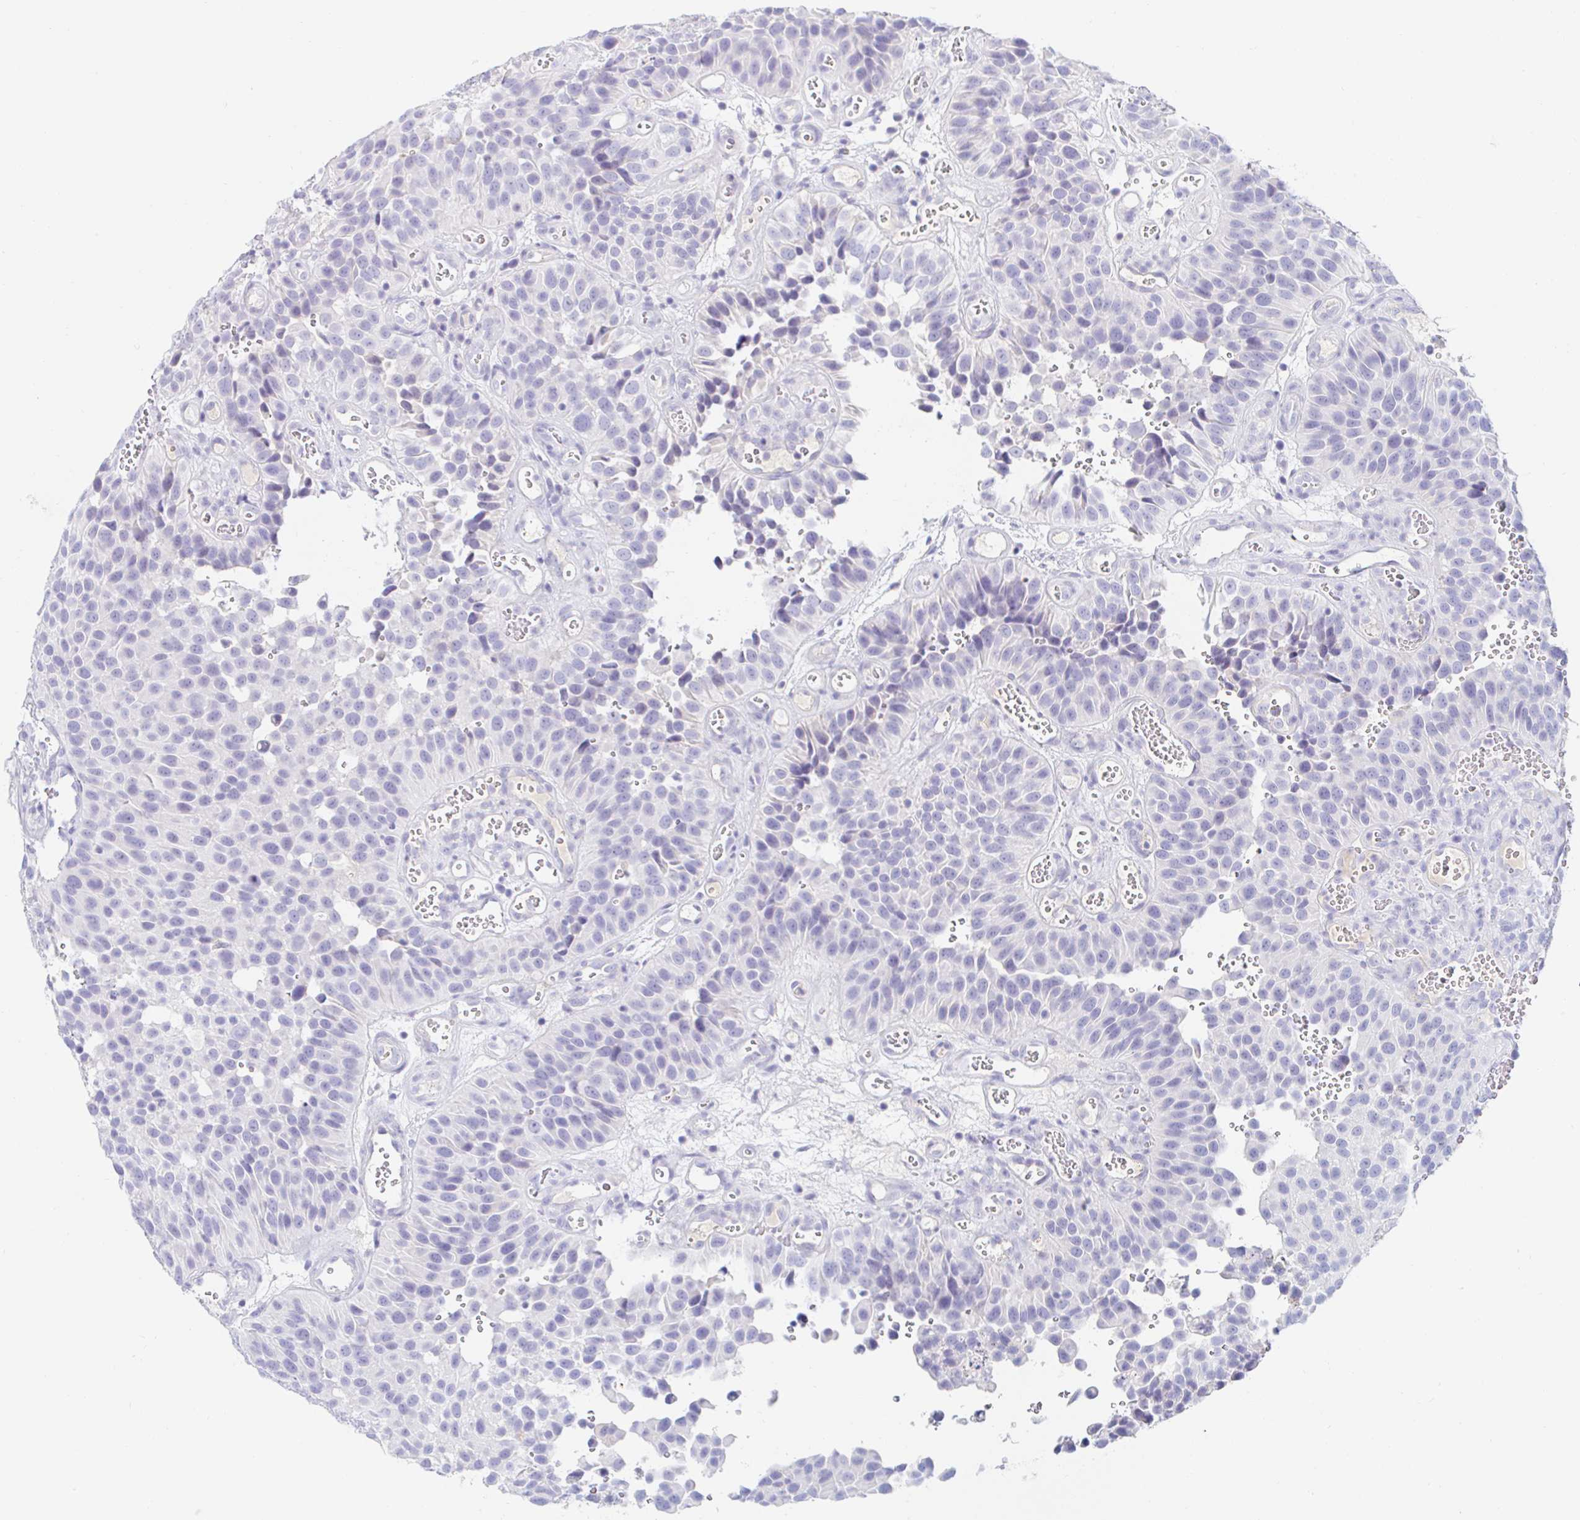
{"staining": {"intensity": "negative", "quantity": "none", "location": "none"}, "tissue": "urothelial cancer", "cell_type": "Tumor cells", "image_type": "cancer", "snomed": [{"axis": "morphology", "description": "Urothelial carcinoma, Low grade"}, {"axis": "topography", "description": "Urinary bladder"}], "caption": "Tumor cells are negative for protein expression in human urothelial cancer.", "gene": "TEX44", "patient": {"sex": "male", "age": 76}}